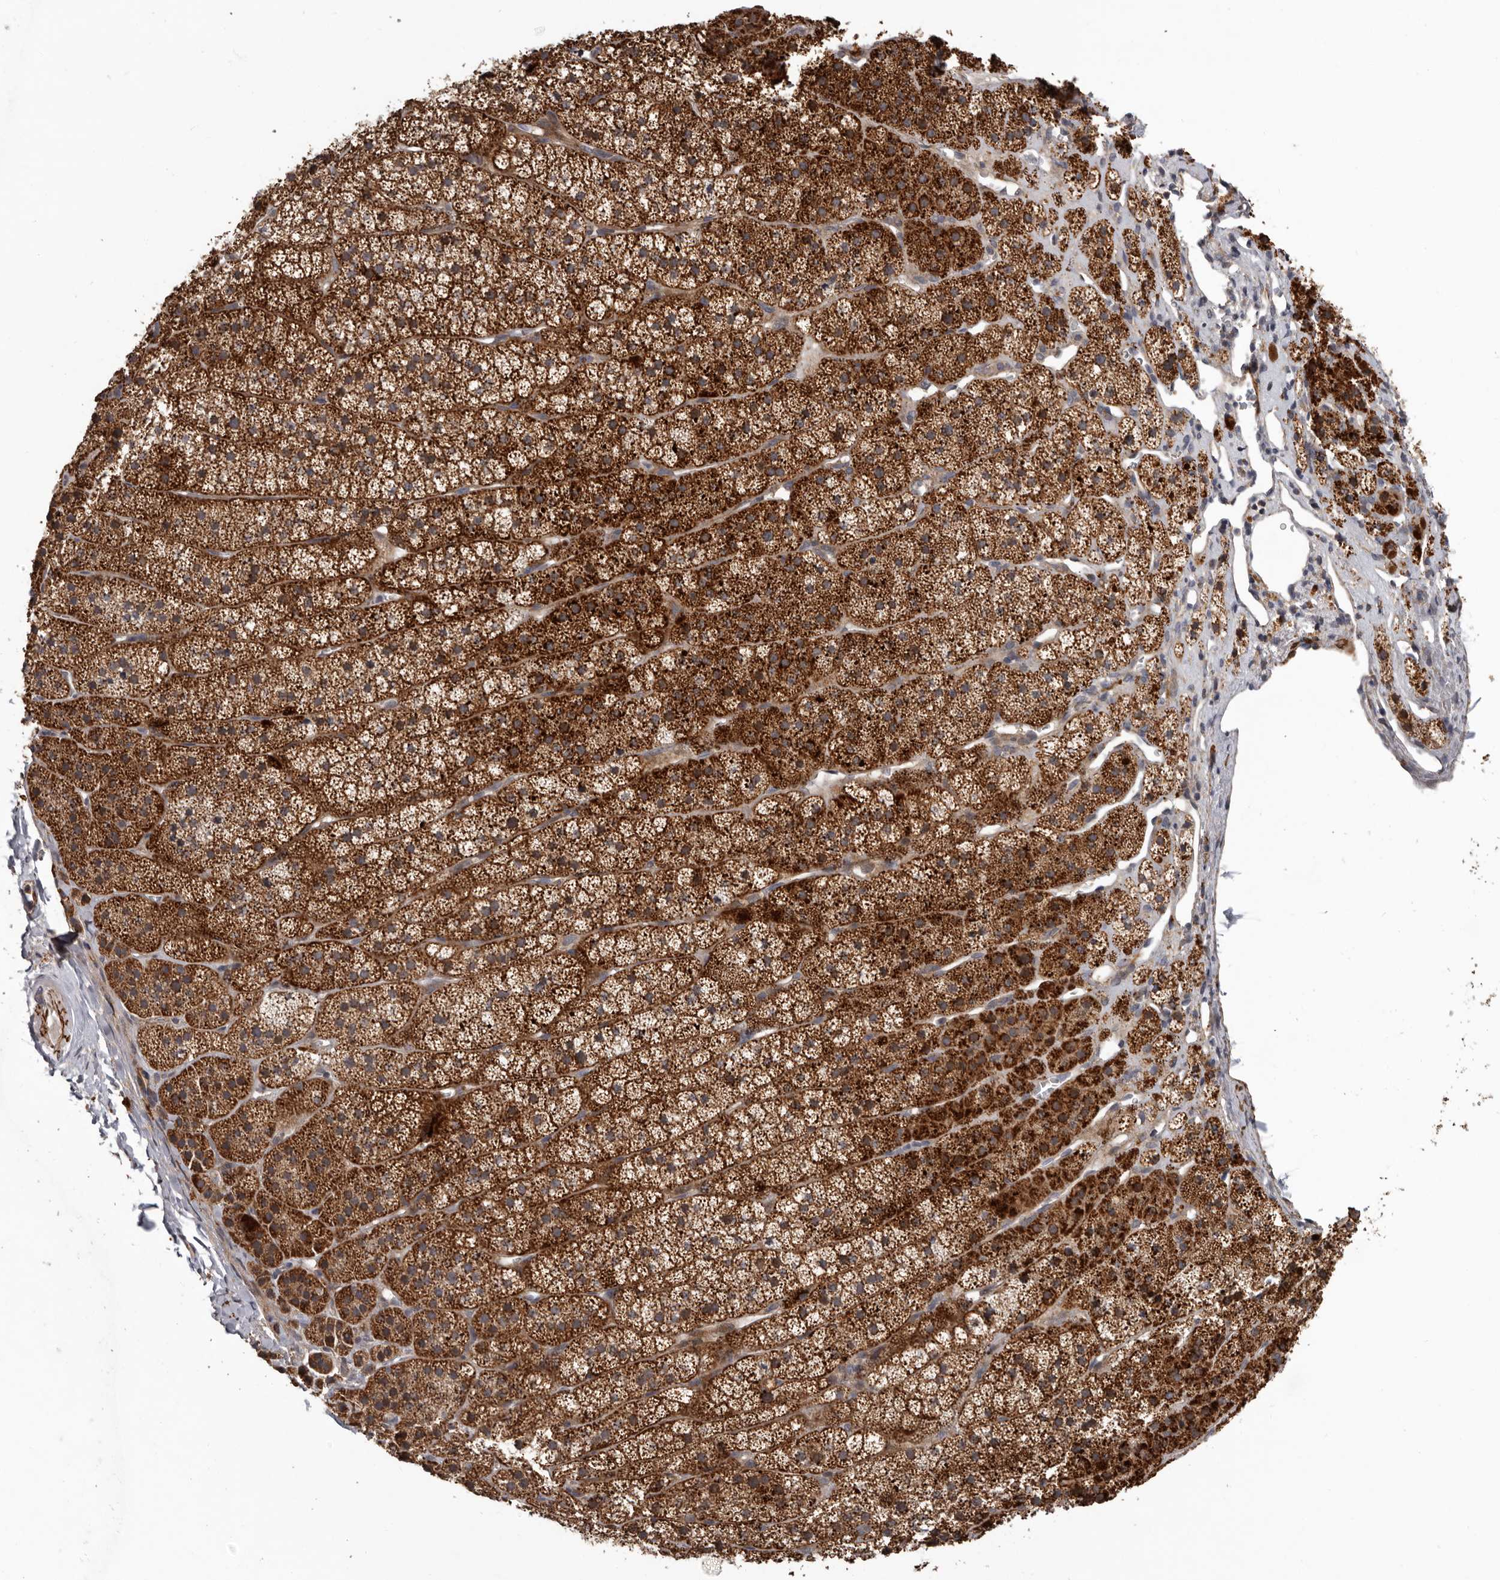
{"staining": {"intensity": "strong", "quantity": ">75%", "location": "cytoplasmic/membranous"}, "tissue": "adrenal gland", "cell_type": "Glandular cells", "image_type": "normal", "snomed": [{"axis": "morphology", "description": "Normal tissue, NOS"}, {"axis": "topography", "description": "Adrenal gland"}], "caption": "This is an image of immunohistochemistry (IHC) staining of benign adrenal gland, which shows strong positivity in the cytoplasmic/membranous of glandular cells.", "gene": "FGFR4", "patient": {"sex": "female", "age": 44}}